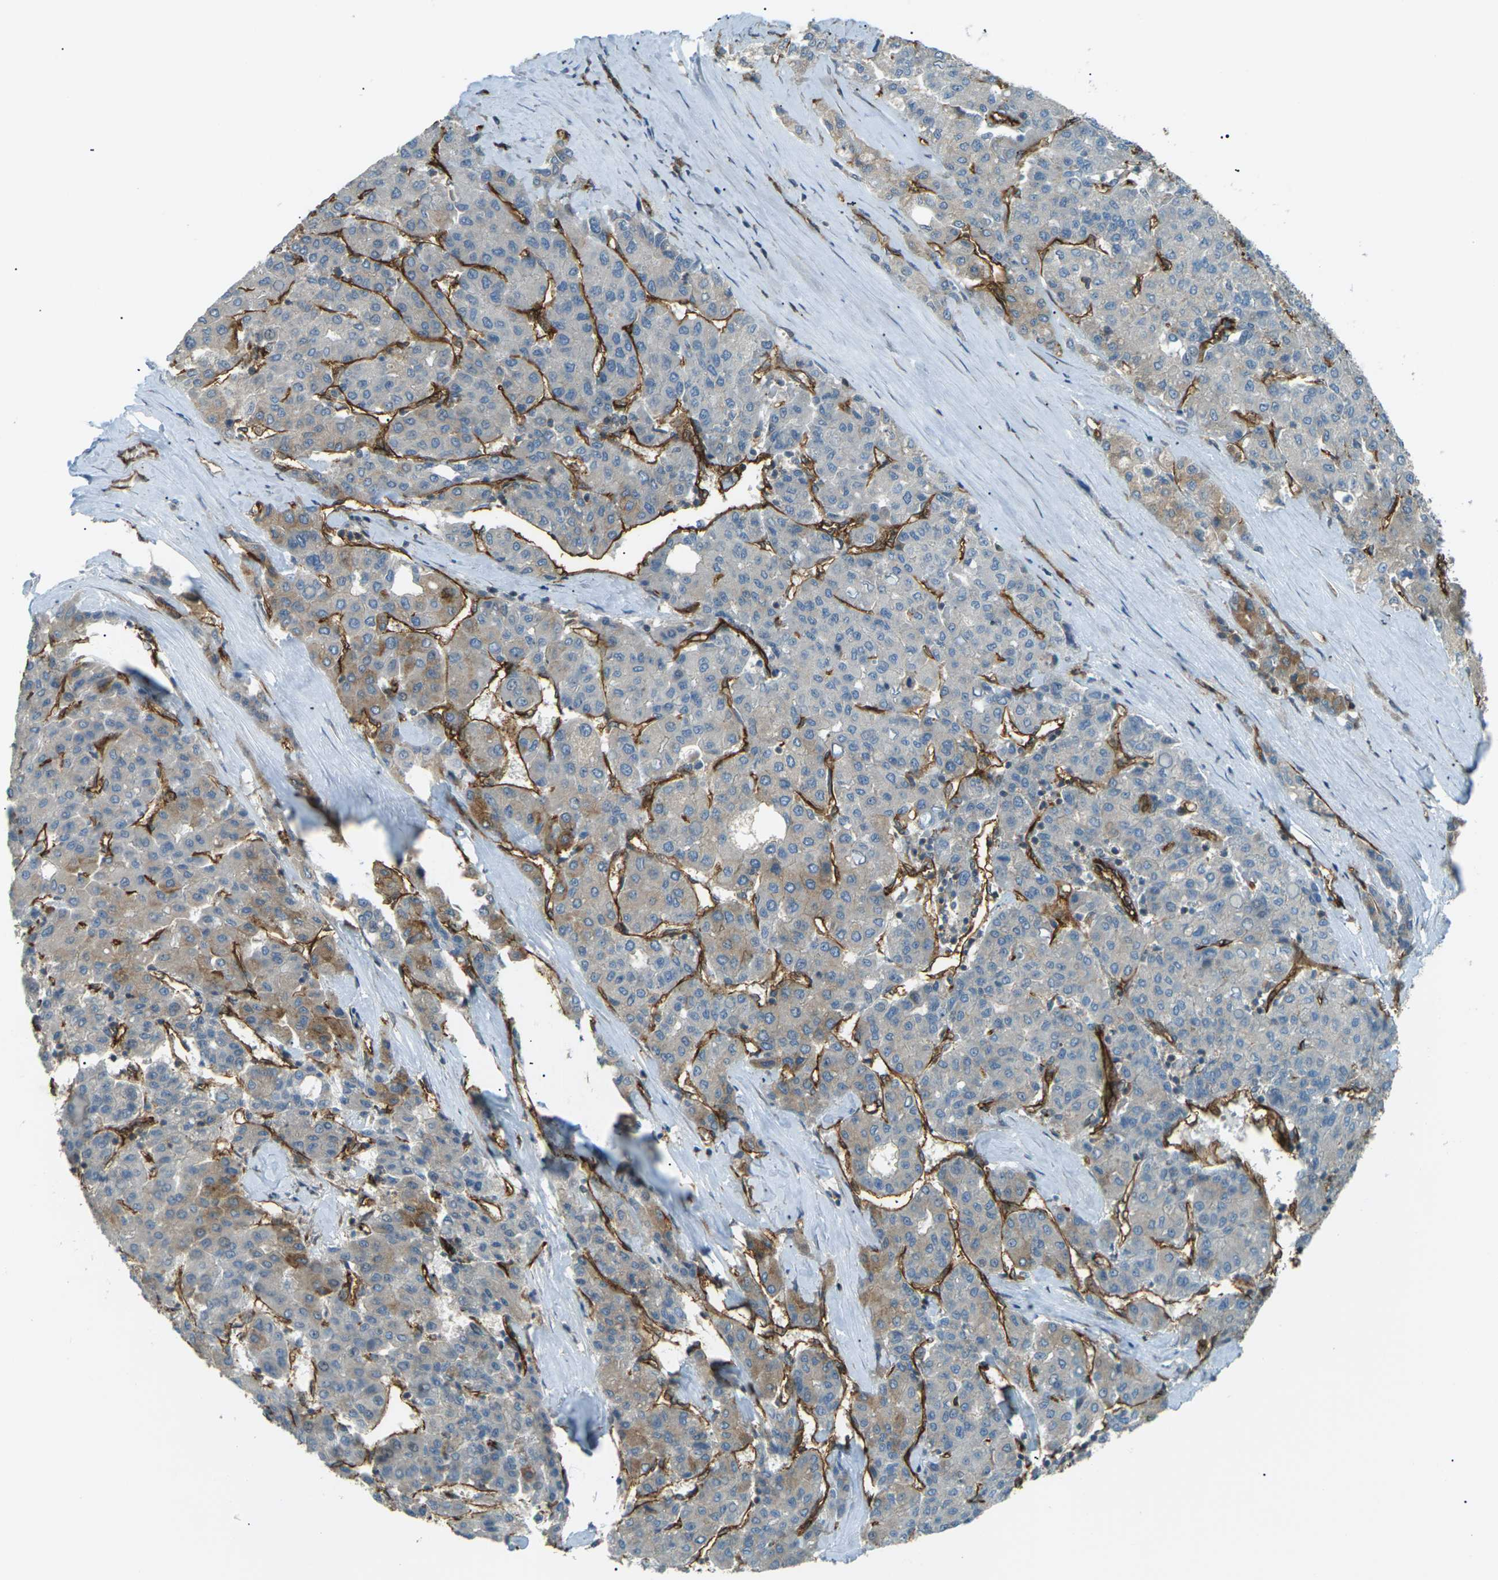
{"staining": {"intensity": "moderate", "quantity": "<25%", "location": "cytoplasmic/membranous"}, "tissue": "liver cancer", "cell_type": "Tumor cells", "image_type": "cancer", "snomed": [{"axis": "morphology", "description": "Carcinoma, Hepatocellular, NOS"}, {"axis": "topography", "description": "Liver"}], "caption": "A brown stain highlights moderate cytoplasmic/membranous expression of a protein in liver hepatocellular carcinoma tumor cells.", "gene": "S1PR1", "patient": {"sex": "male", "age": 65}}